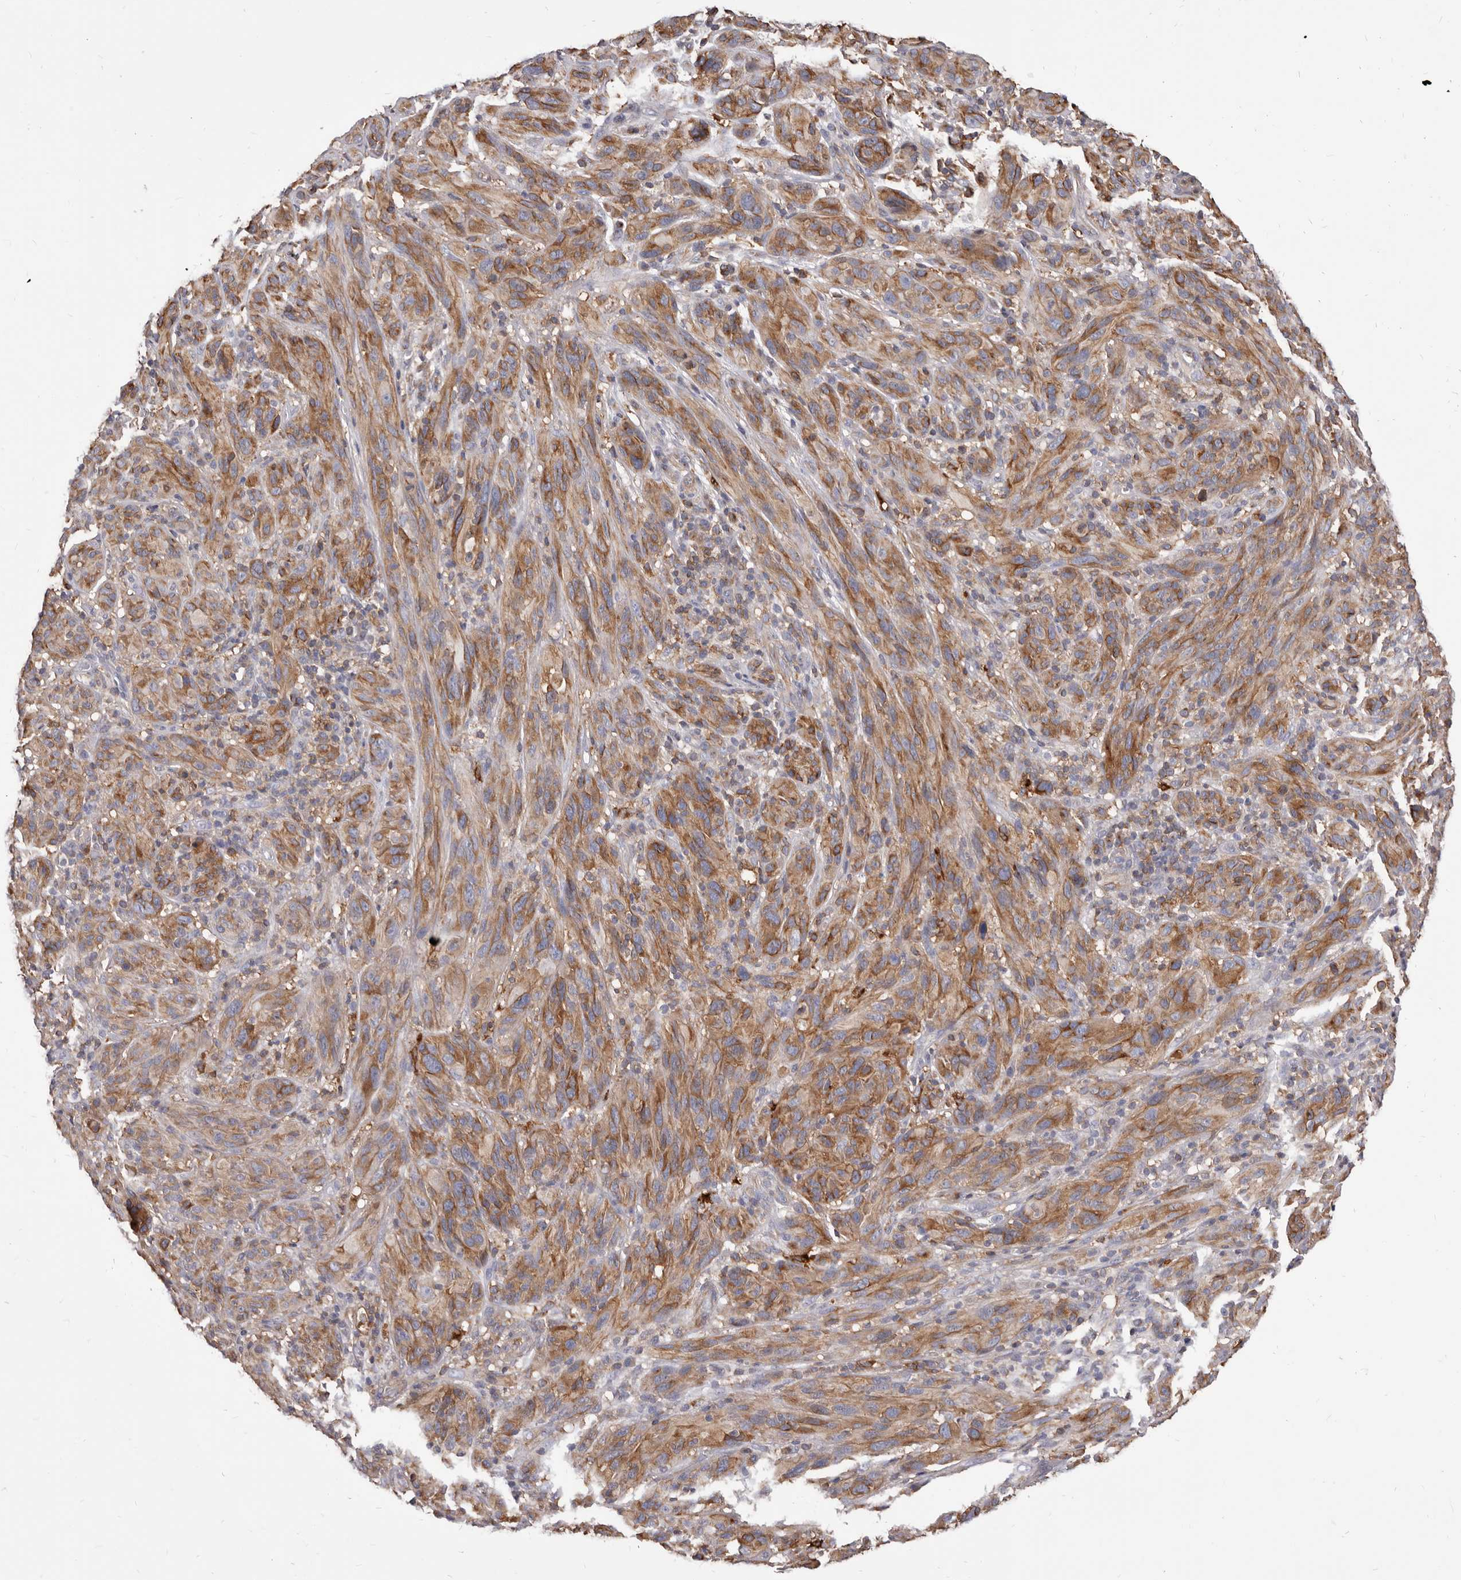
{"staining": {"intensity": "moderate", "quantity": ">75%", "location": "cytoplasmic/membranous"}, "tissue": "melanoma", "cell_type": "Tumor cells", "image_type": "cancer", "snomed": [{"axis": "morphology", "description": "Malignant melanoma, NOS"}, {"axis": "topography", "description": "Skin of head"}], "caption": "Moderate cytoplasmic/membranous expression is seen in about >75% of tumor cells in melanoma.", "gene": "NIBAN1", "patient": {"sex": "male", "age": 96}}